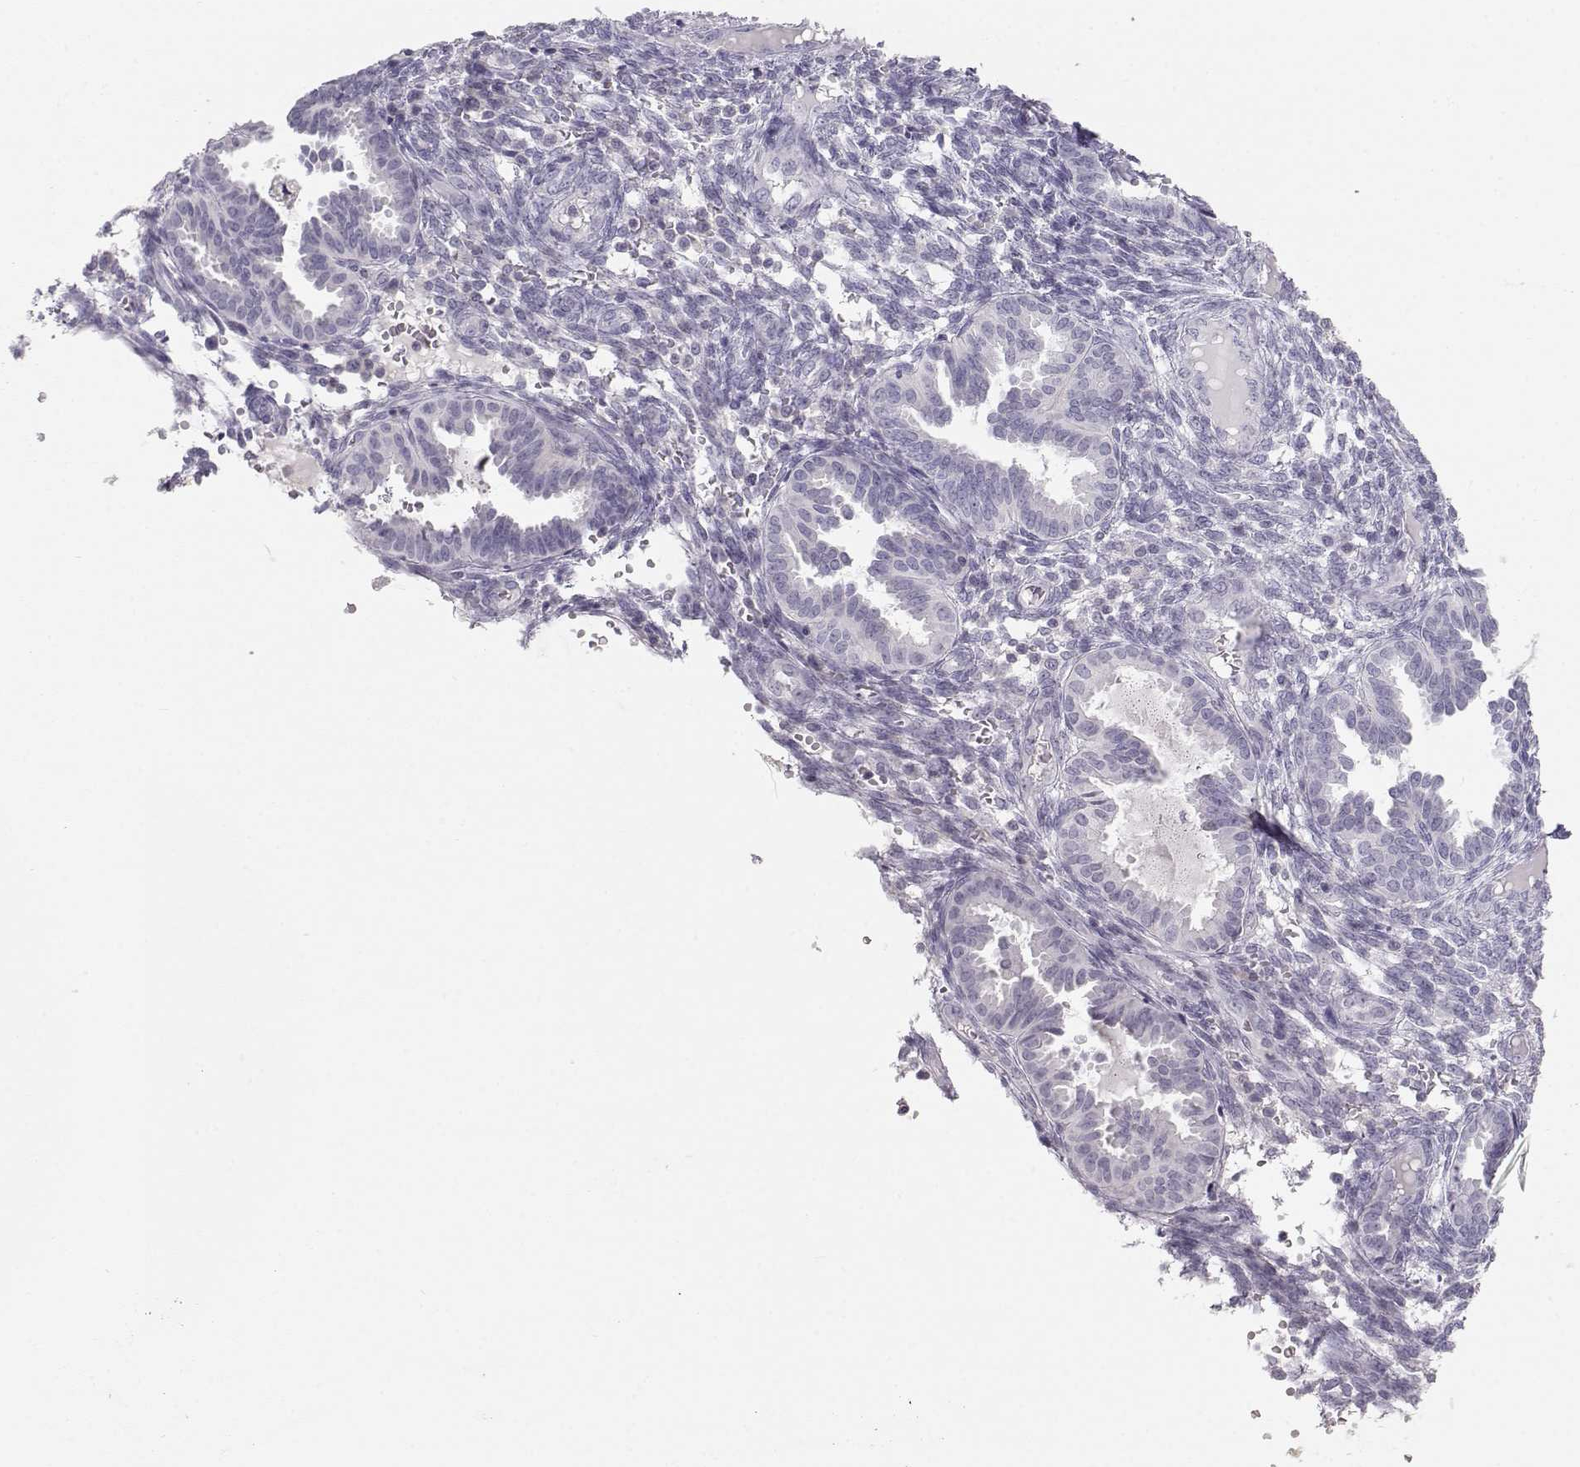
{"staining": {"intensity": "negative", "quantity": "none", "location": "none"}, "tissue": "endometrium", "cell_type": "Cells in endometrial stroma", "image_type": "normal", "snomed": [{"axis": "morphology", "description": "Normal tissue, NOS"}, {"axis": "topography", "description": "Endometrium"}], "caption": "IHC of normal human endometrium reveals no expression in cells in endometrial stroma.", "gene": "FAM166A", "patient": {"sex": "female", "age": 42}}